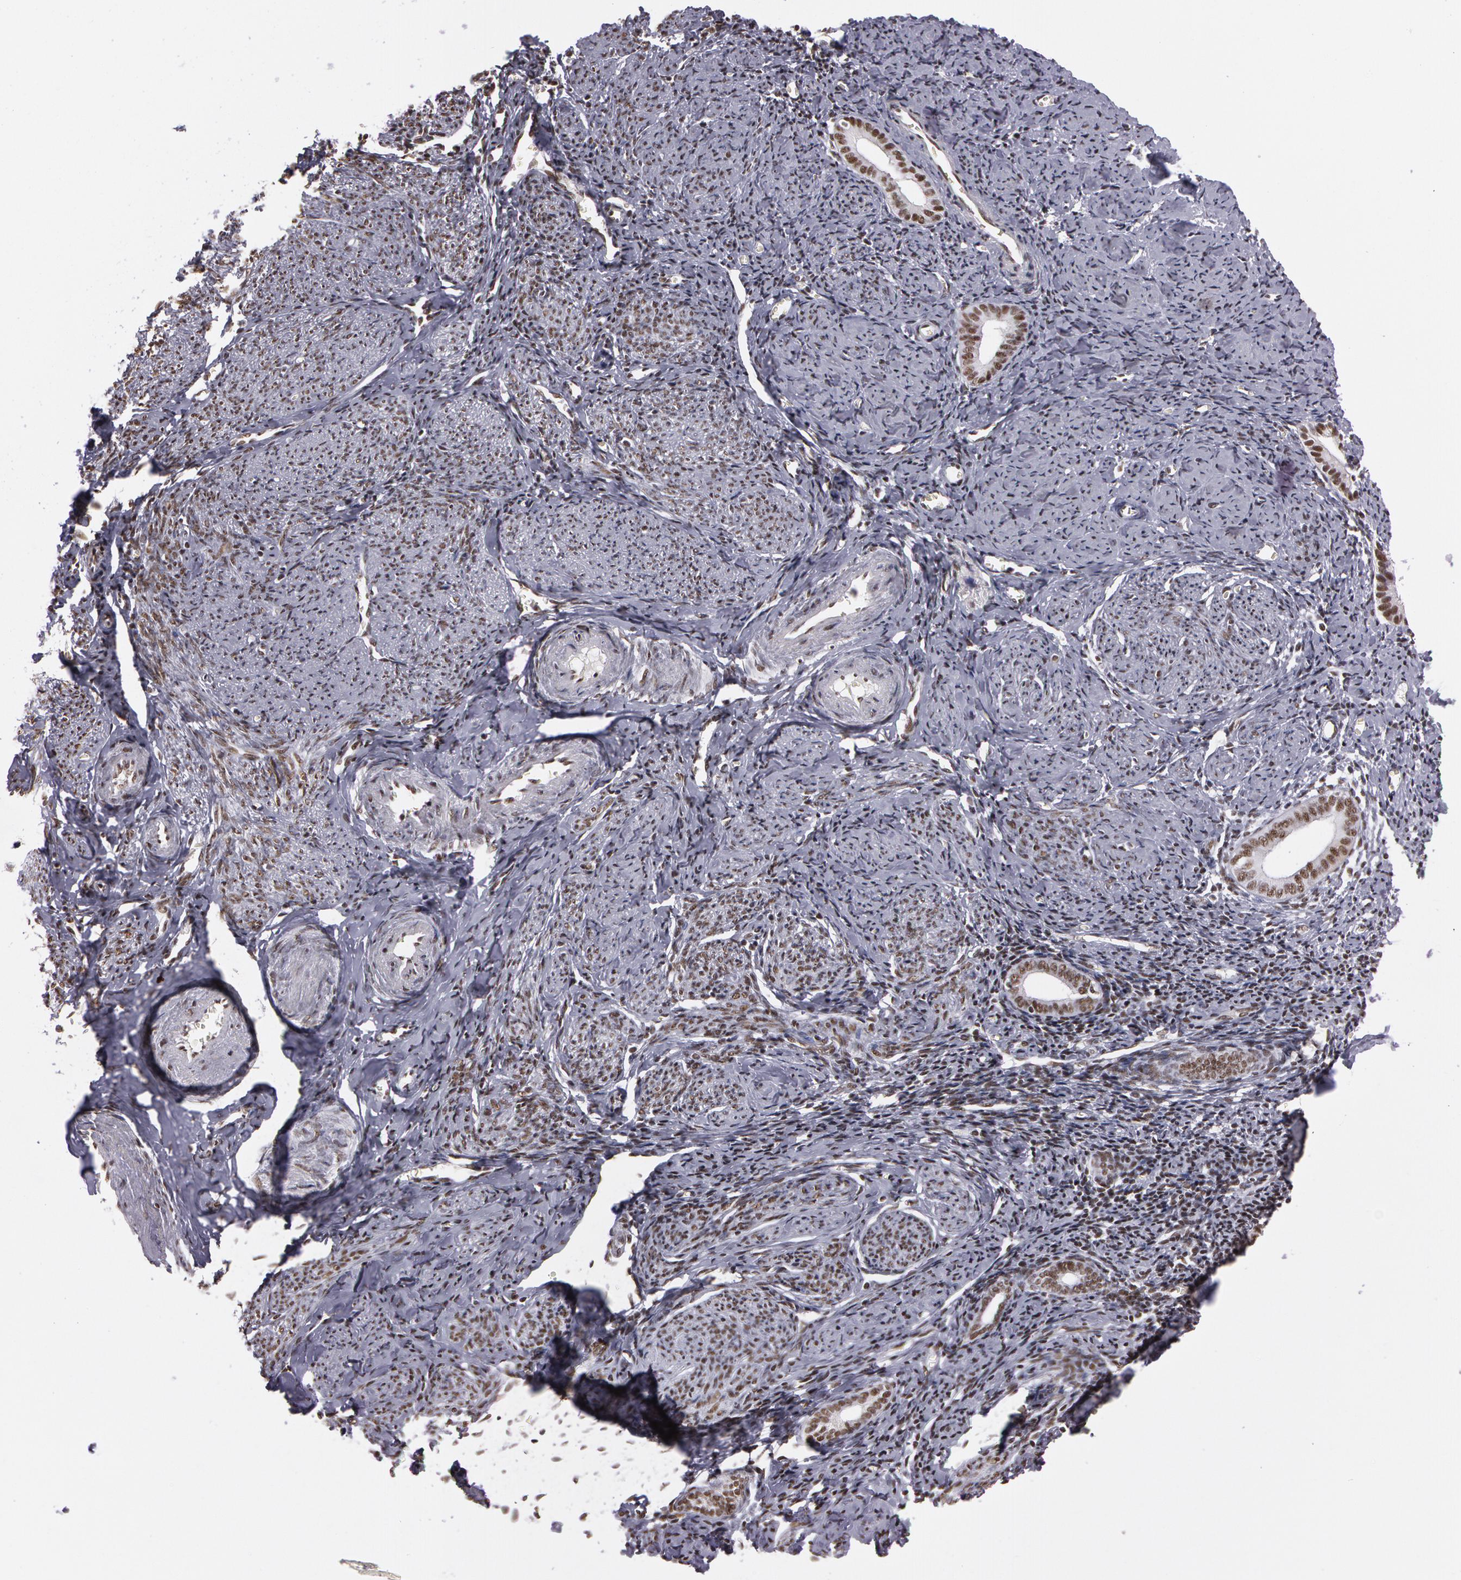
{"staining": {"intensity": "moderate", "quantity": ">75%", "location": "nuclear"}, "tissue": "endometrium", "cell_type": "Cells in endometrial stroma", "image_type": "normal", "snomed": [{"axis": "morphology", "description": "Normal tissue, NOS"}, {"axis": "morphology", "description": "Neoplasm, benign, NOS"}, {"axis": "topography", "description": "Uterus"}], "caption": "Immunohistochemical staining of benign human endometrium exhibits medium levels of moderate nuclear positivity in about >75% of cells in endometrial stroma. (Stains: DAB (3,3'-diaminobenzidine) in brown, nuclei in blue, Microscopy: brightfield microscopy at high magnification).", "gene": "PNN", "patient": {"sex": "female", "age": 55}}